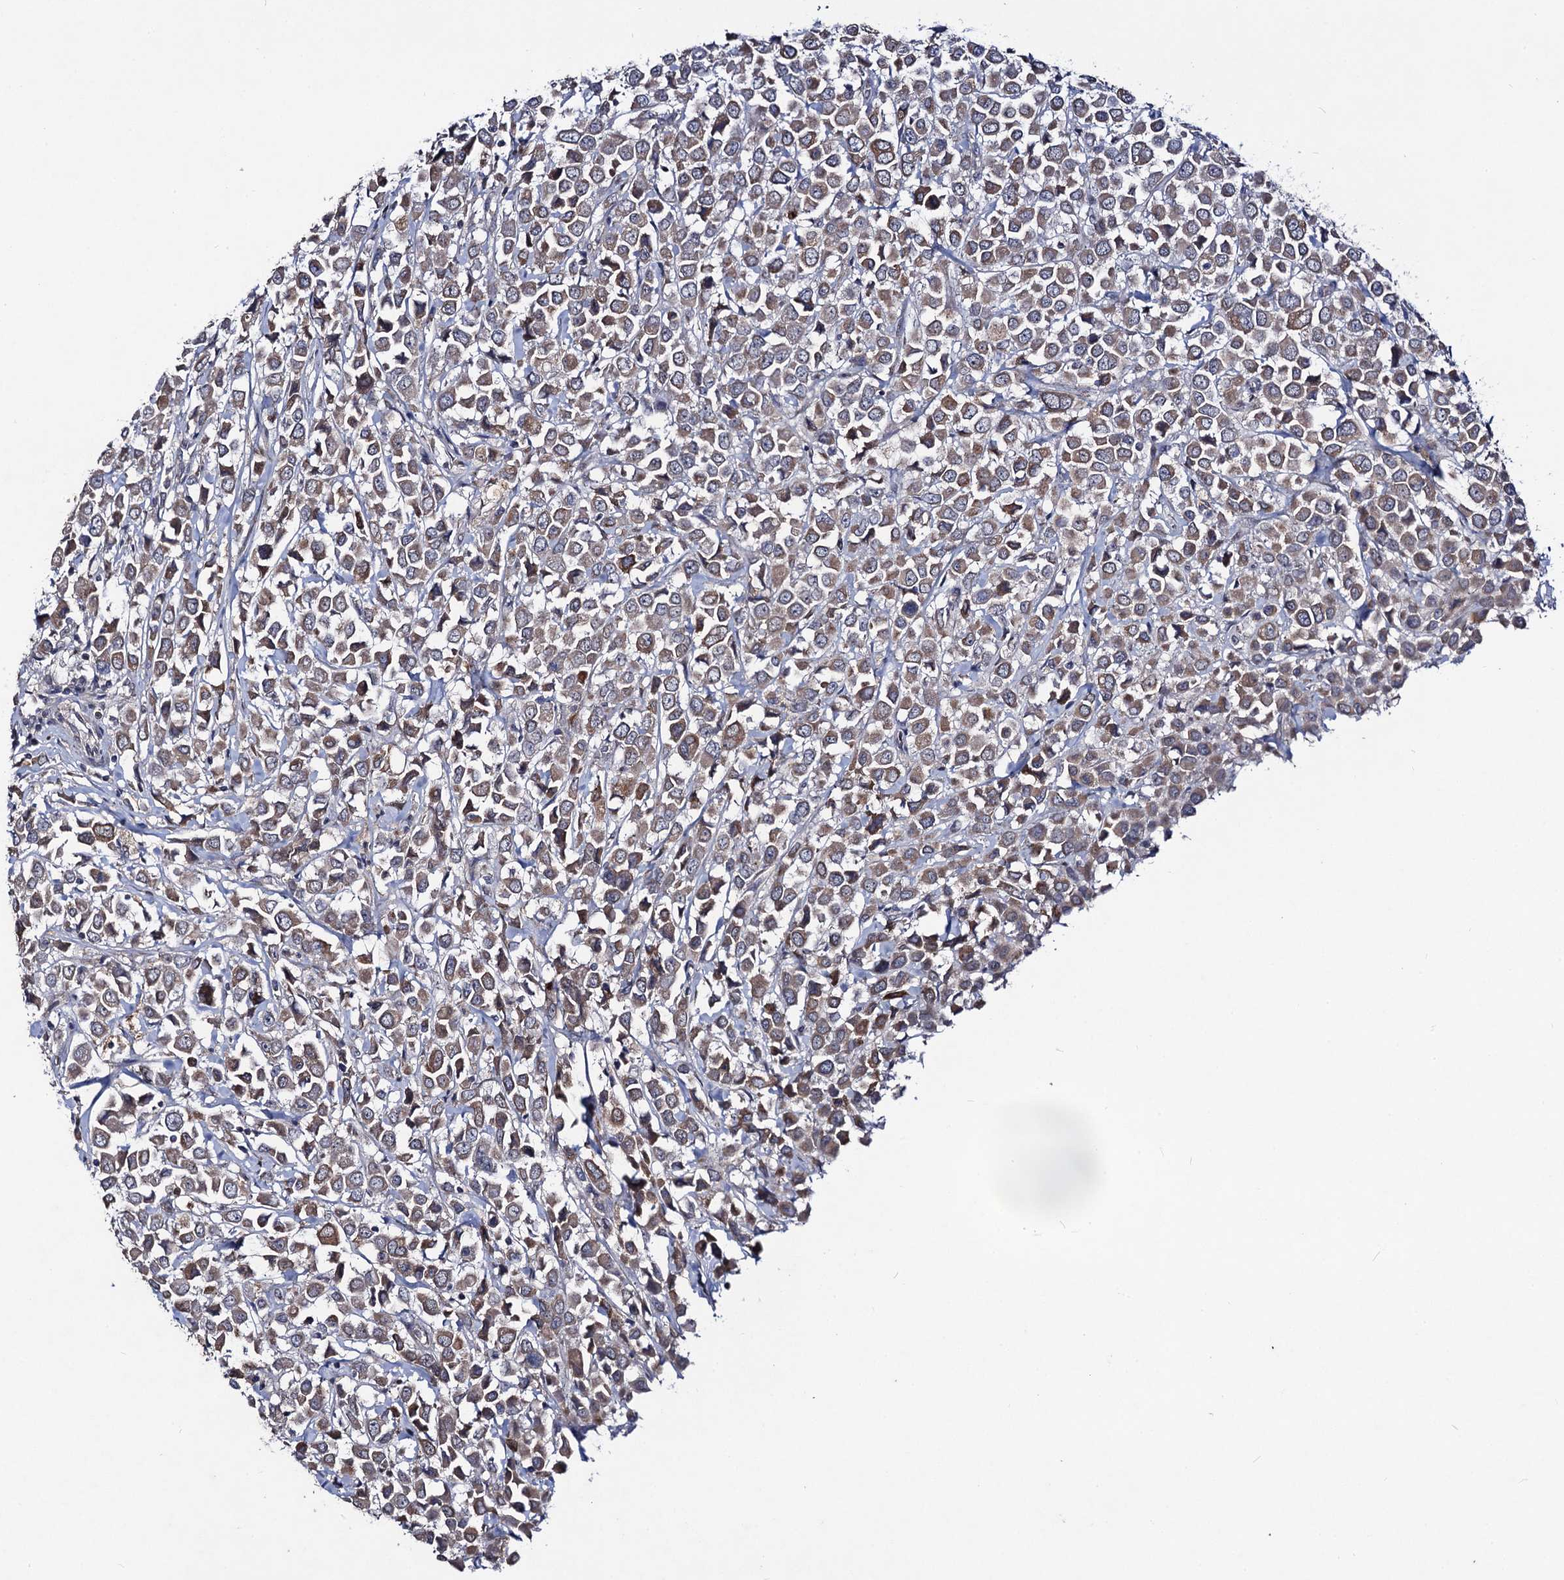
{"staining": {"intensity": "moderate", "quantity": ">75%", "location": "cytoplasmic/membranous"}, "tissue": "breast cancer", "cell_type": "Tumor cells", "image_type": "cancer", "snomed": [{"axis": "morphology", "description": "Duct carcinoma"}, {"axis": "topography", "description": "Breast"}], "caption": "Protein analysis of breast cancer tissue reveals moderate cytoplasmic/membranous staining in about >75% of tumor cells. Nuclei are stained in blue.", "gene": "VPS37D", "patient": {"sex": "female", "age": 61}}